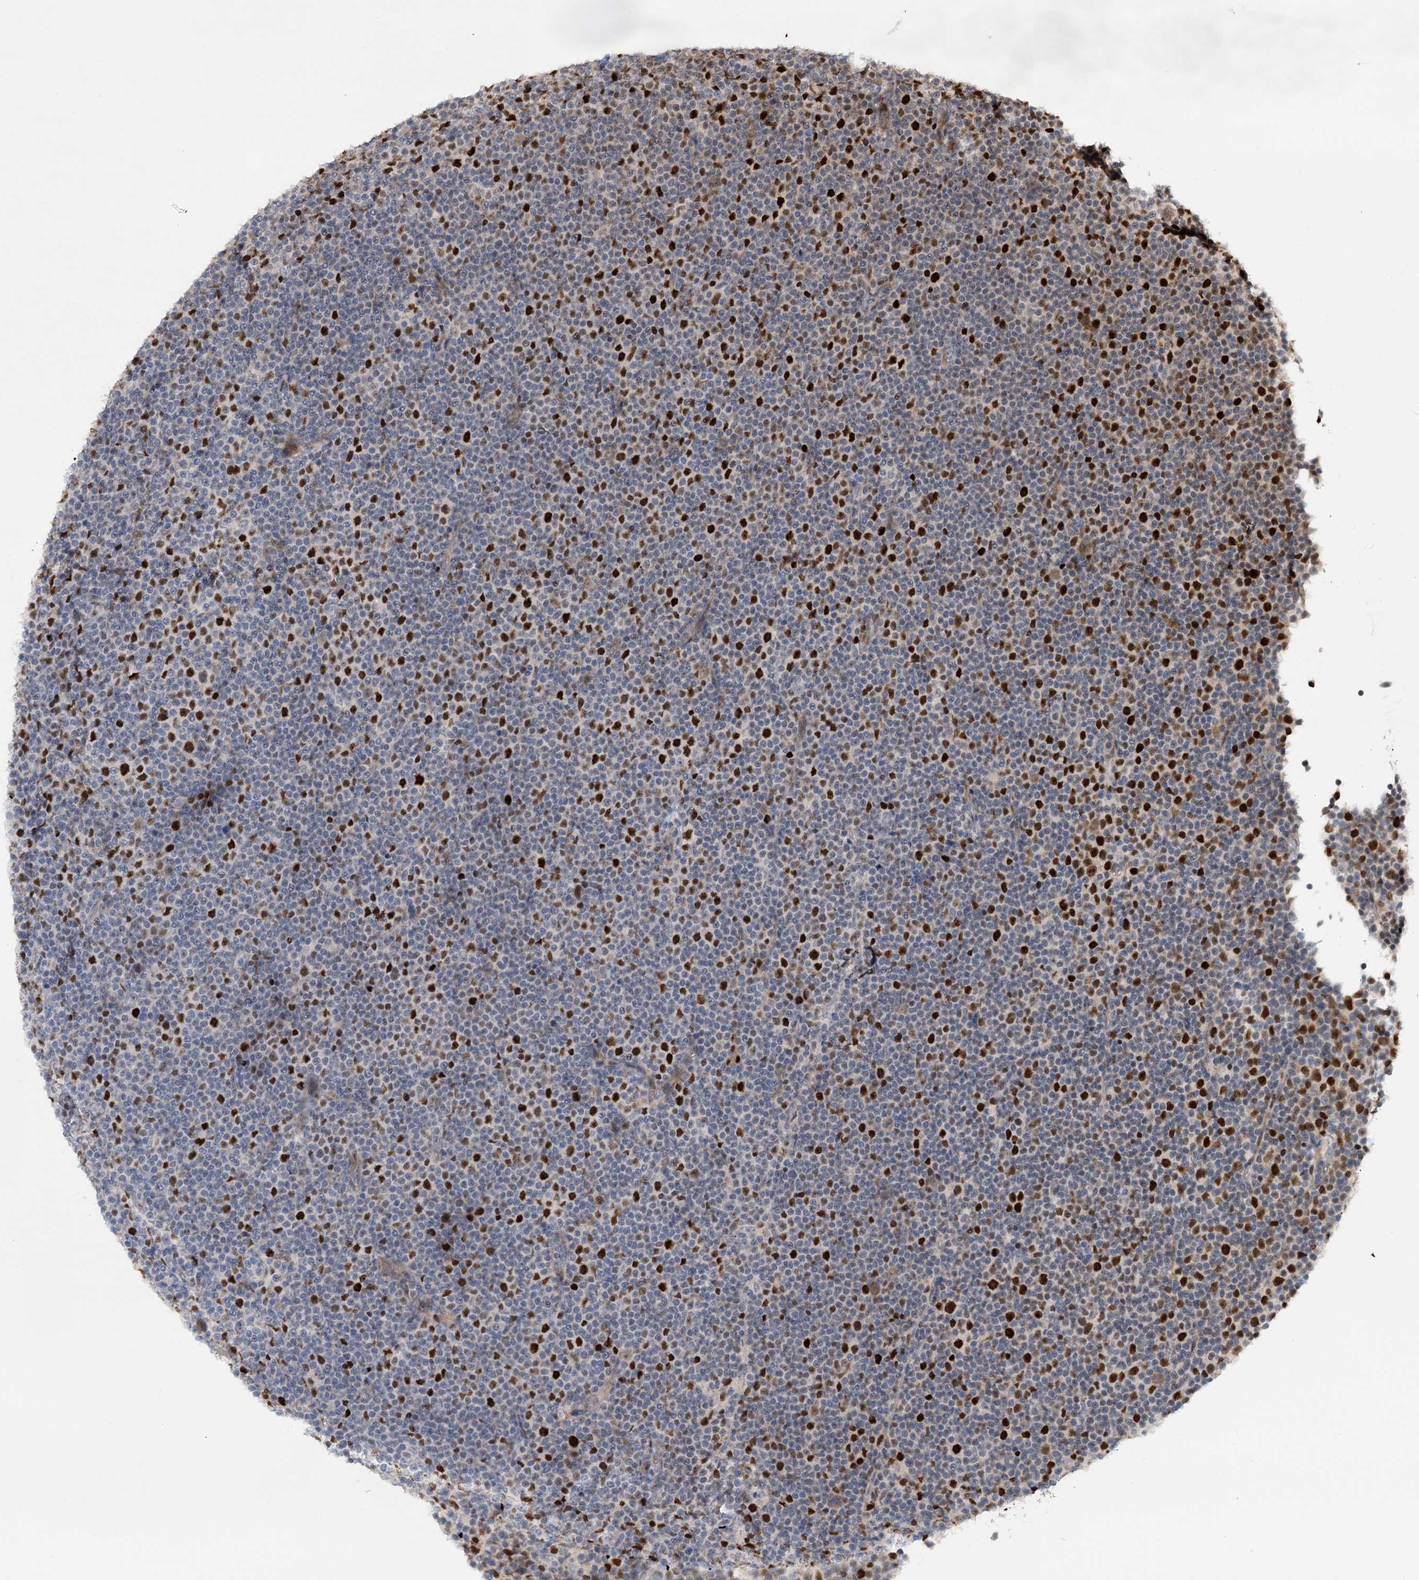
{"staining": {"intensity": "strong", "quantity": "25%-75%", "location": "nuclear"}, "tissue": "lymphoma", "cell_type": "Tumor cells", "image_type": "cancer", "snomed": [{"axis": "morphology", "description": "Malignant lymphoma, non-Hodgkin's type, Low grade"}, {"axis": "topography", "description": "Lymph node"}], "caption": "High-power microscopy captured an immunohistochemistry (IHC) histopathology image of low-grade malignant lymphoma, non-Hodgkin's type, revealing strong nuclear staining in about 25%-75% of tumor cells.", "gene": "PIK3C2A", "patient": {"sex": "female", "age": 67}}